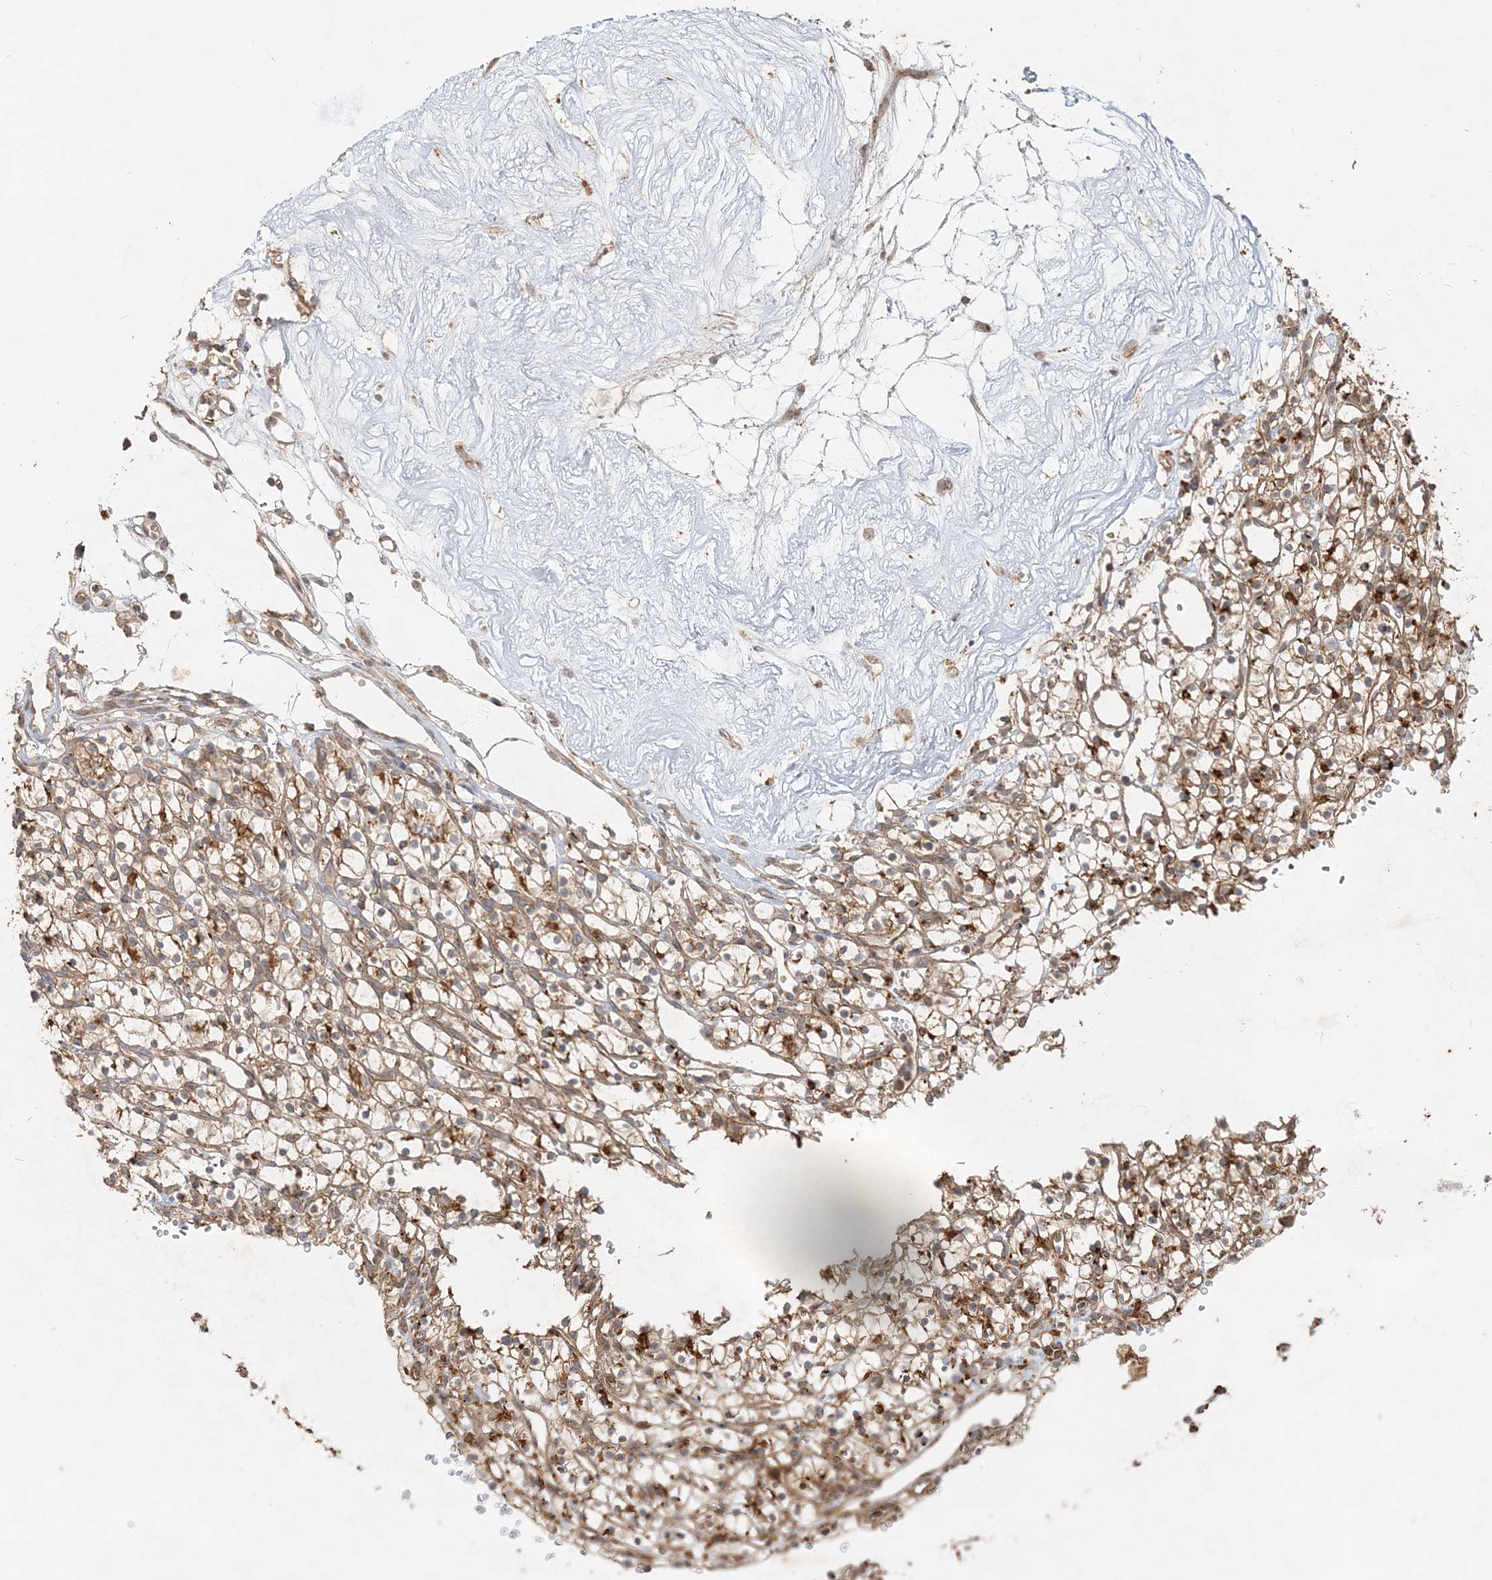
{"staining": {"intensity": "strong", "quantity": ">75%", "location": "cytoplasmic/membranous"}, "tissue": "renal cancer", "cell_type": "Tumor cells", "image_type": "cancer", "snomed": [{"axis": "morphology", "description": "Adenocarcinoma, NOS"}, {"axis": "topography", "description": "Kidney"}], "caption": "Protein staining of renal cancer (adenocarcinoma) tissue exhibits strong cytoplasmic/membranous expression in about >75% of tumor cells. Using DAB (3,3'-diaminobenzidine) (brown) and hematoxylin (blue) stains, captured at high magnification using brightfield microscopy.", "gene": "RAB14", "patient": {"sex": "female", "age": 57}}